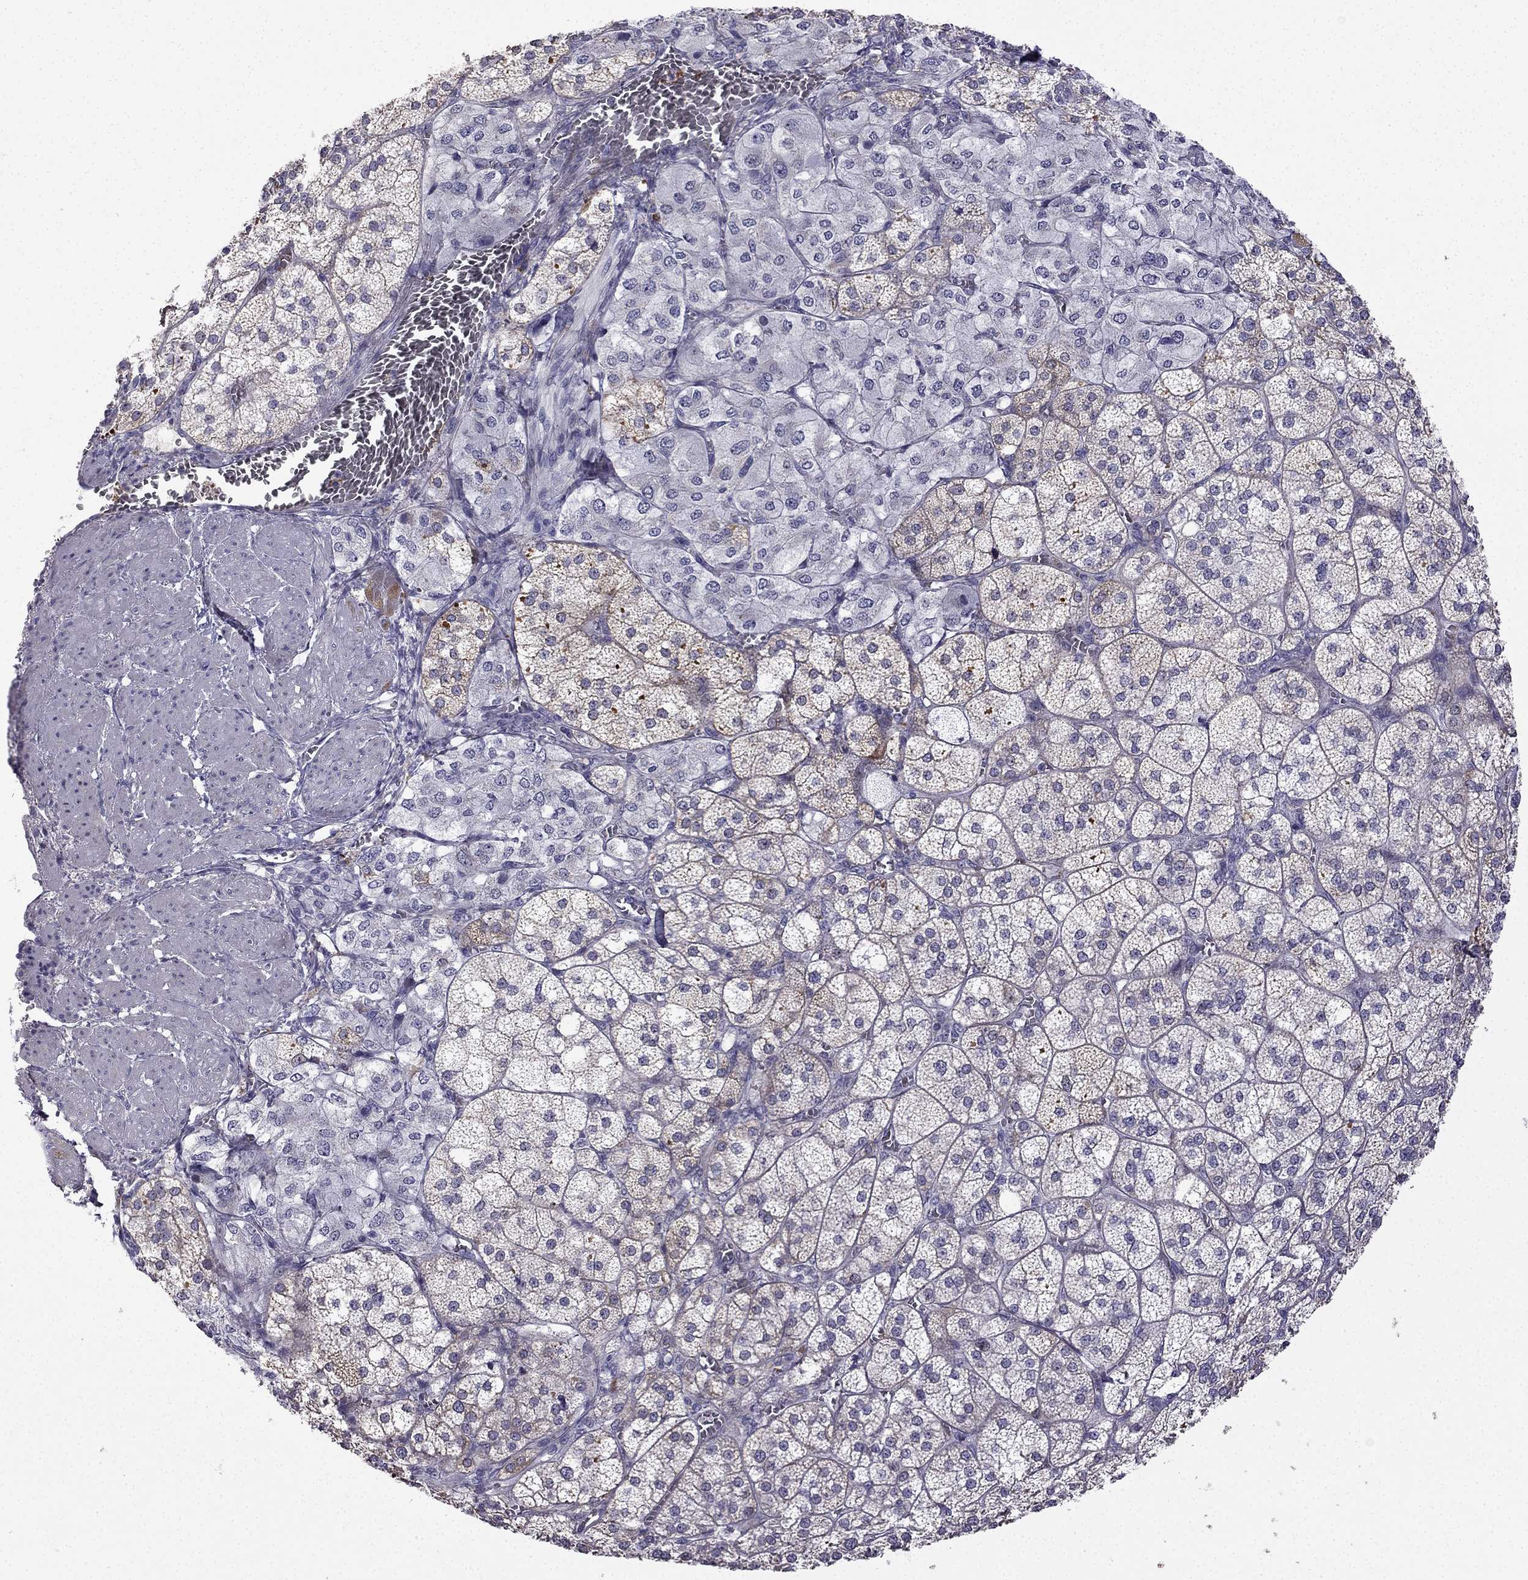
{"staining": {"intensity": "moderate", "quantity": "25%-75%", "location": "cytoplasmic/membranous"}, "tissue": "adrenal gland", "cell_type": "Glandular cells", "image_type": "normal", "snomed": [{"axis": "morphology", "description": "Normal tissue, NOS"}, {"axis": "topography", "description": "Adrenal gland"}], "caption": "Immunohistochemical staining of benign human adrenal gland displays medium levels of moderate cytoplasmic/membranous staining in approximately 25%-75% of glandular cells.", "gene": "UHRF1", "patient": {"sex": "female", "age": 60}}